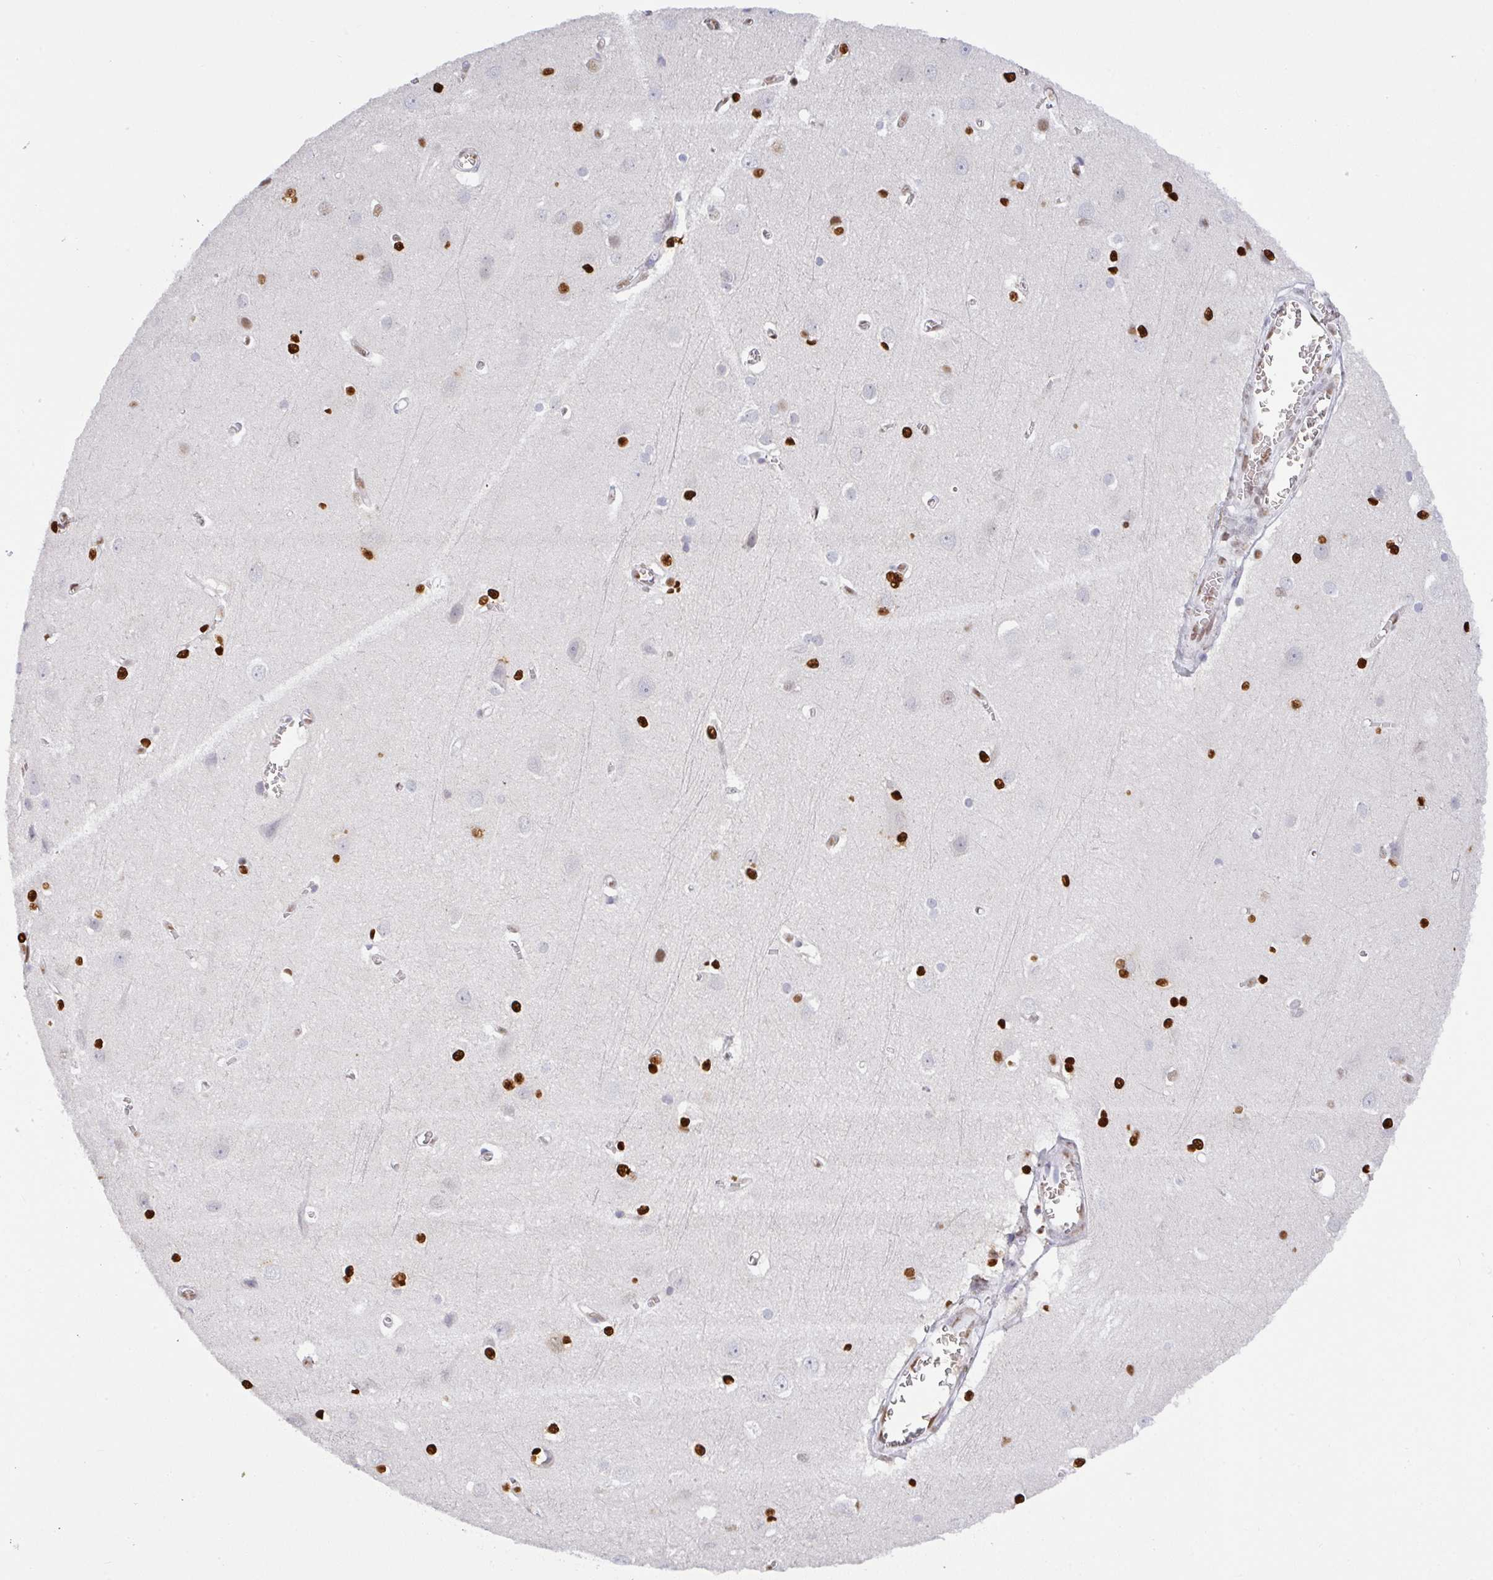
{"staining": {"intensity": "negative", "quantity": "none", "location": "none"}, "tissue": "cerebral cortex", "cell_type": "Endothelial cells", "image_type": "normal", "snomed": [{"axis": "morphology", "description": "Normal tissue, NOS"}, {"axis": "topography", "description": "Cerebral cortex"}], "caption": "DAB (3,3'-diaminobenzidine) immunohistochemical staining of benign human cerebral cortex displays no significant expression in endothelial cells. Brightfield microscopy of immunohistochemistry (IHC) stained with DAB (3,3'-diaminobenzidine) (brown) and hematoxylin (blue), captured at high magnification.", "gene": "BBX", "patient": {"sex": "male", "age": 37}}